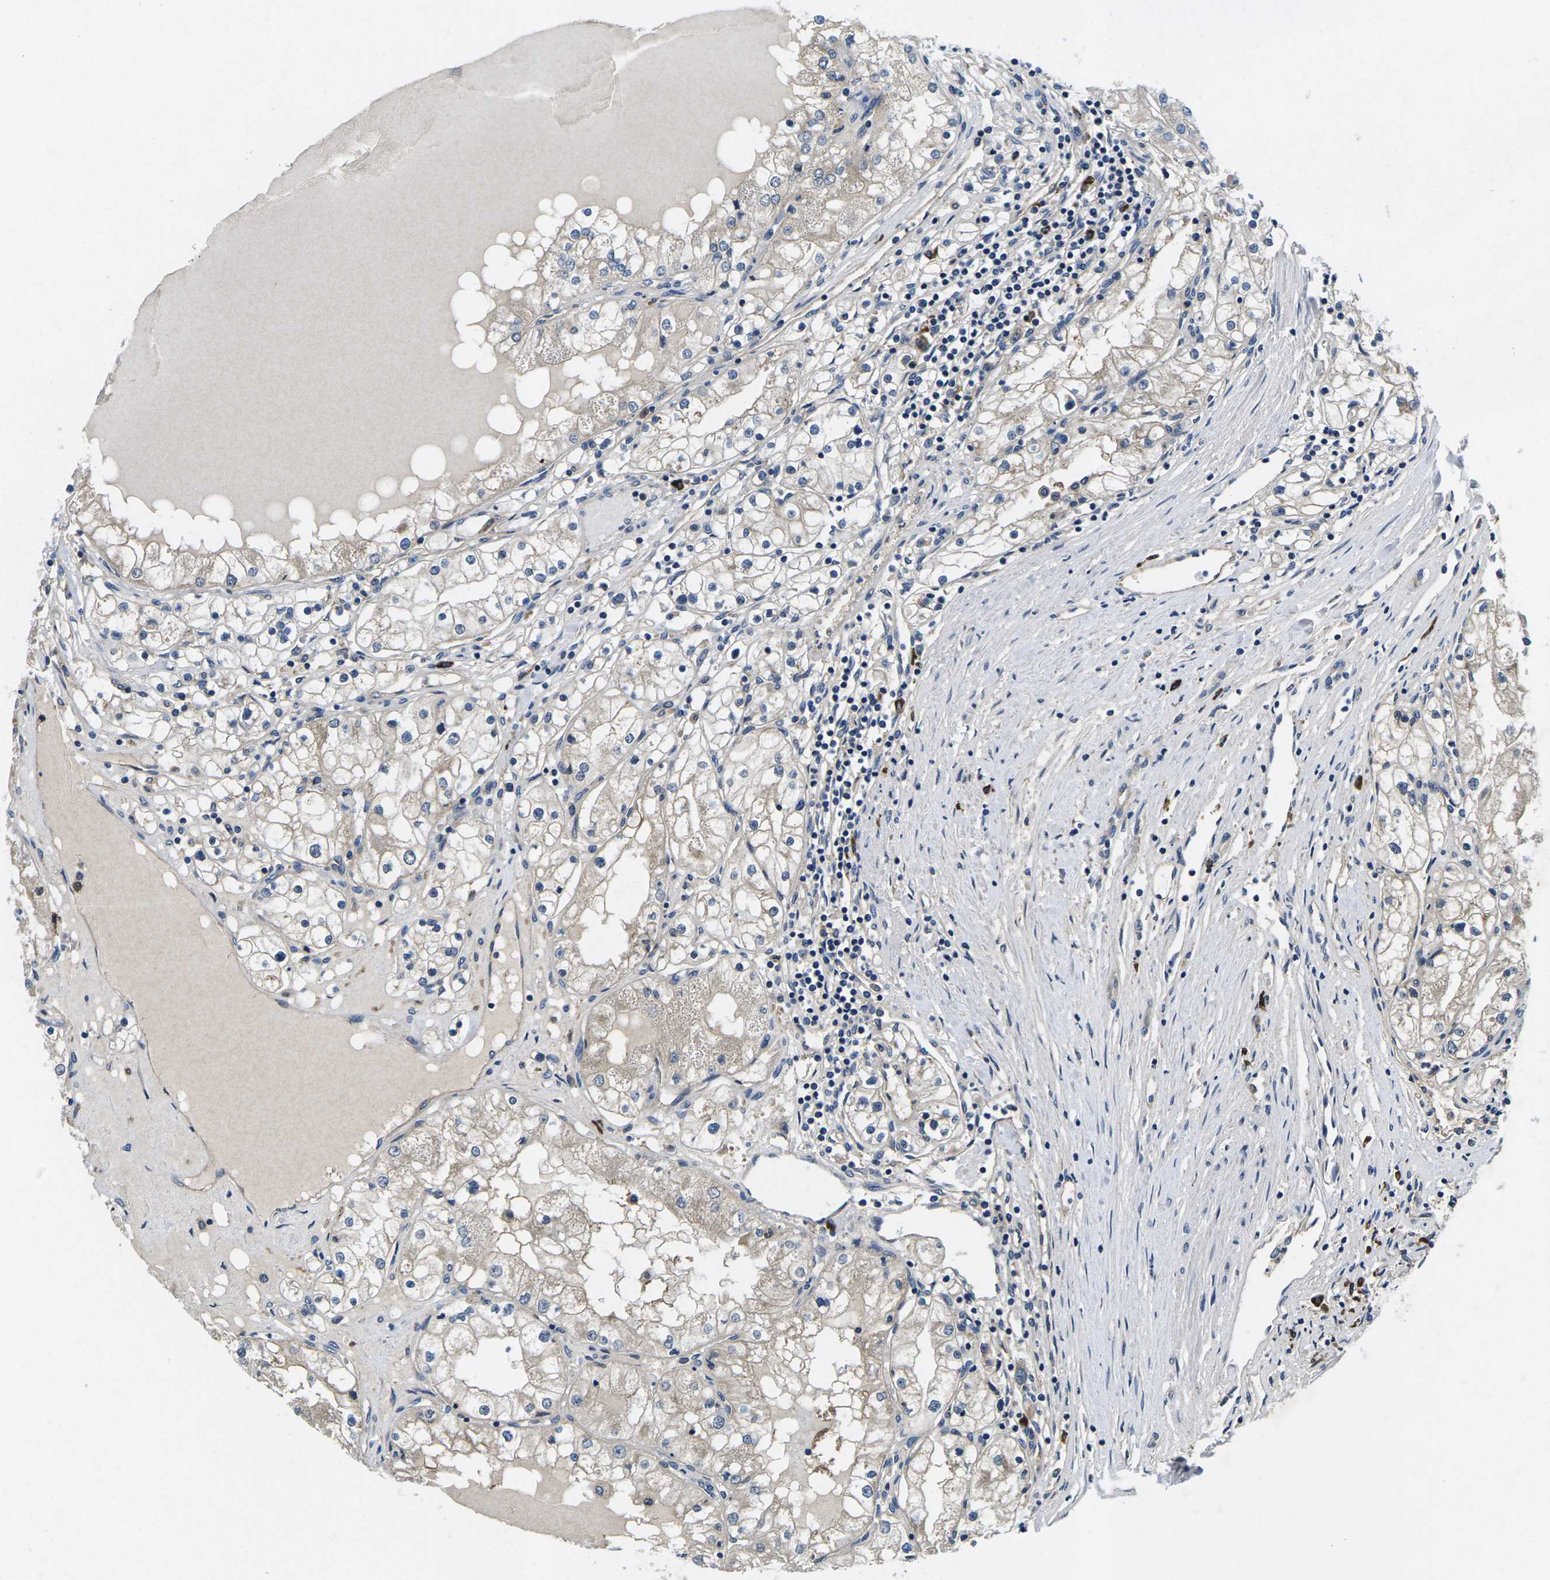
{"staining": {"intensity": "negative", "quantity": "none", "location": "none"}, "tissue": "renal cancer", "cell_type": "Tumor cells", "image_type": "cancer", "snomed": [{"axis": "morphology", "description": "Adenocarcinoma, NOS"}, {"axis": "topography", "description": "Kidney"}], "caption": "IHC micrograph of human renal cancer (adenocarcinoma) stained for a protein (brown), which reveals no expression in tumor cells. (DAB immunohistochemistry (IHC) with hematoxylin counter stain).", "gene": "PLCE1", "patient": {"sex": "male", "age": 68}}